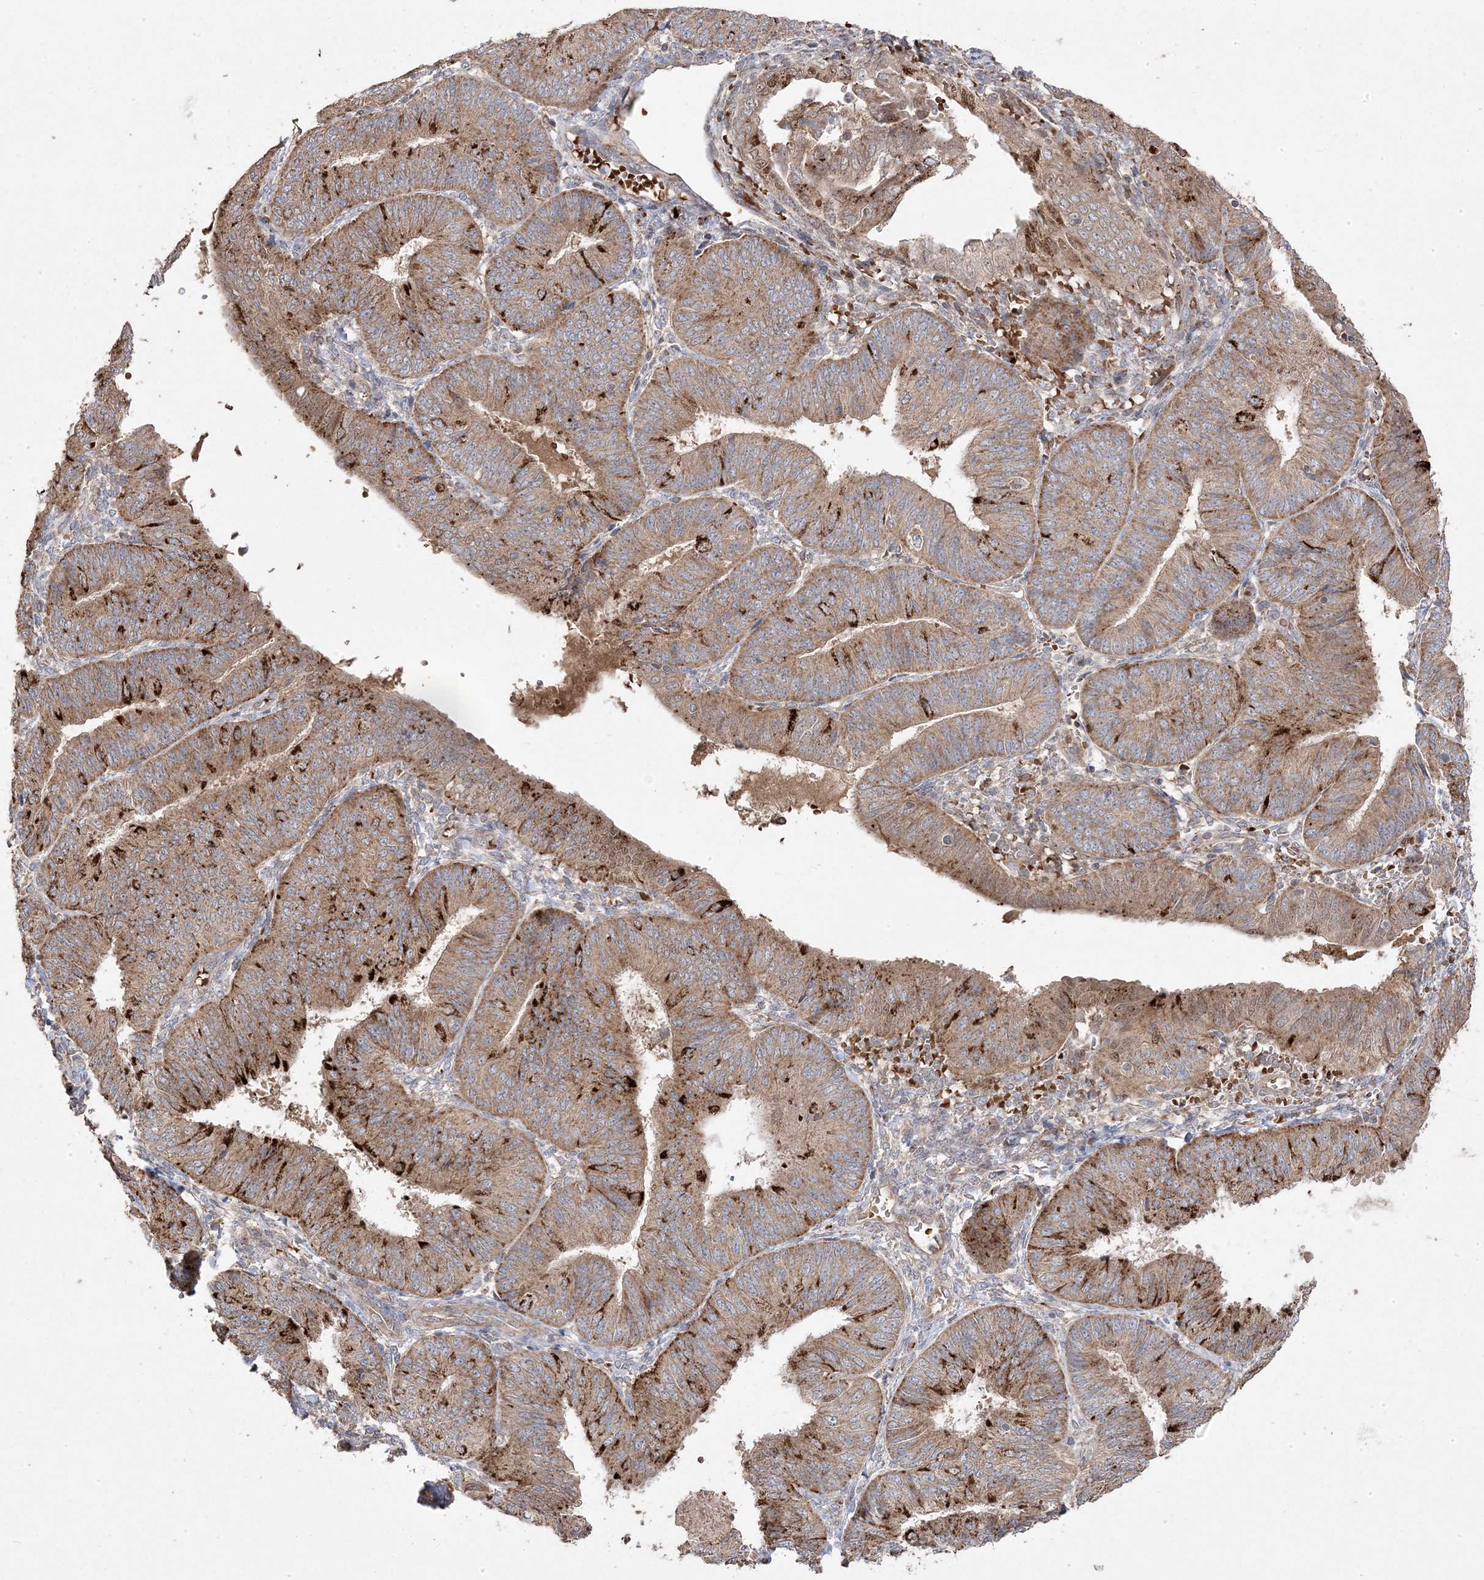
{"staining": {"intensity": "moderate", "quantity": ">75%", "location": "cytoplasmic/membranous"}, "tissue": "endometrial cancer", "cell_type": "Tumor cells", "image_type": "cancer", "snomed": [{"axis": "morphology", "description": "Adenocarcinoma, NOS"}, {"axis": "topography", "description": "Endometrium"}], "caption": "Endometrial cancer (adenocarcinoma) tissue demonstrates moderate cytoplasmic/membranous expression in approximately >75% of tumor cells, visualized by immunohistochemistry. The staining is performed using DAB (3,3'-diaminobenzidine) brown chromogen to label protein expression. The nuclei are counter-stained blue using hematoxylin.", "gene": "PPOX", "patient": {"sex": "female", "age": 58}}